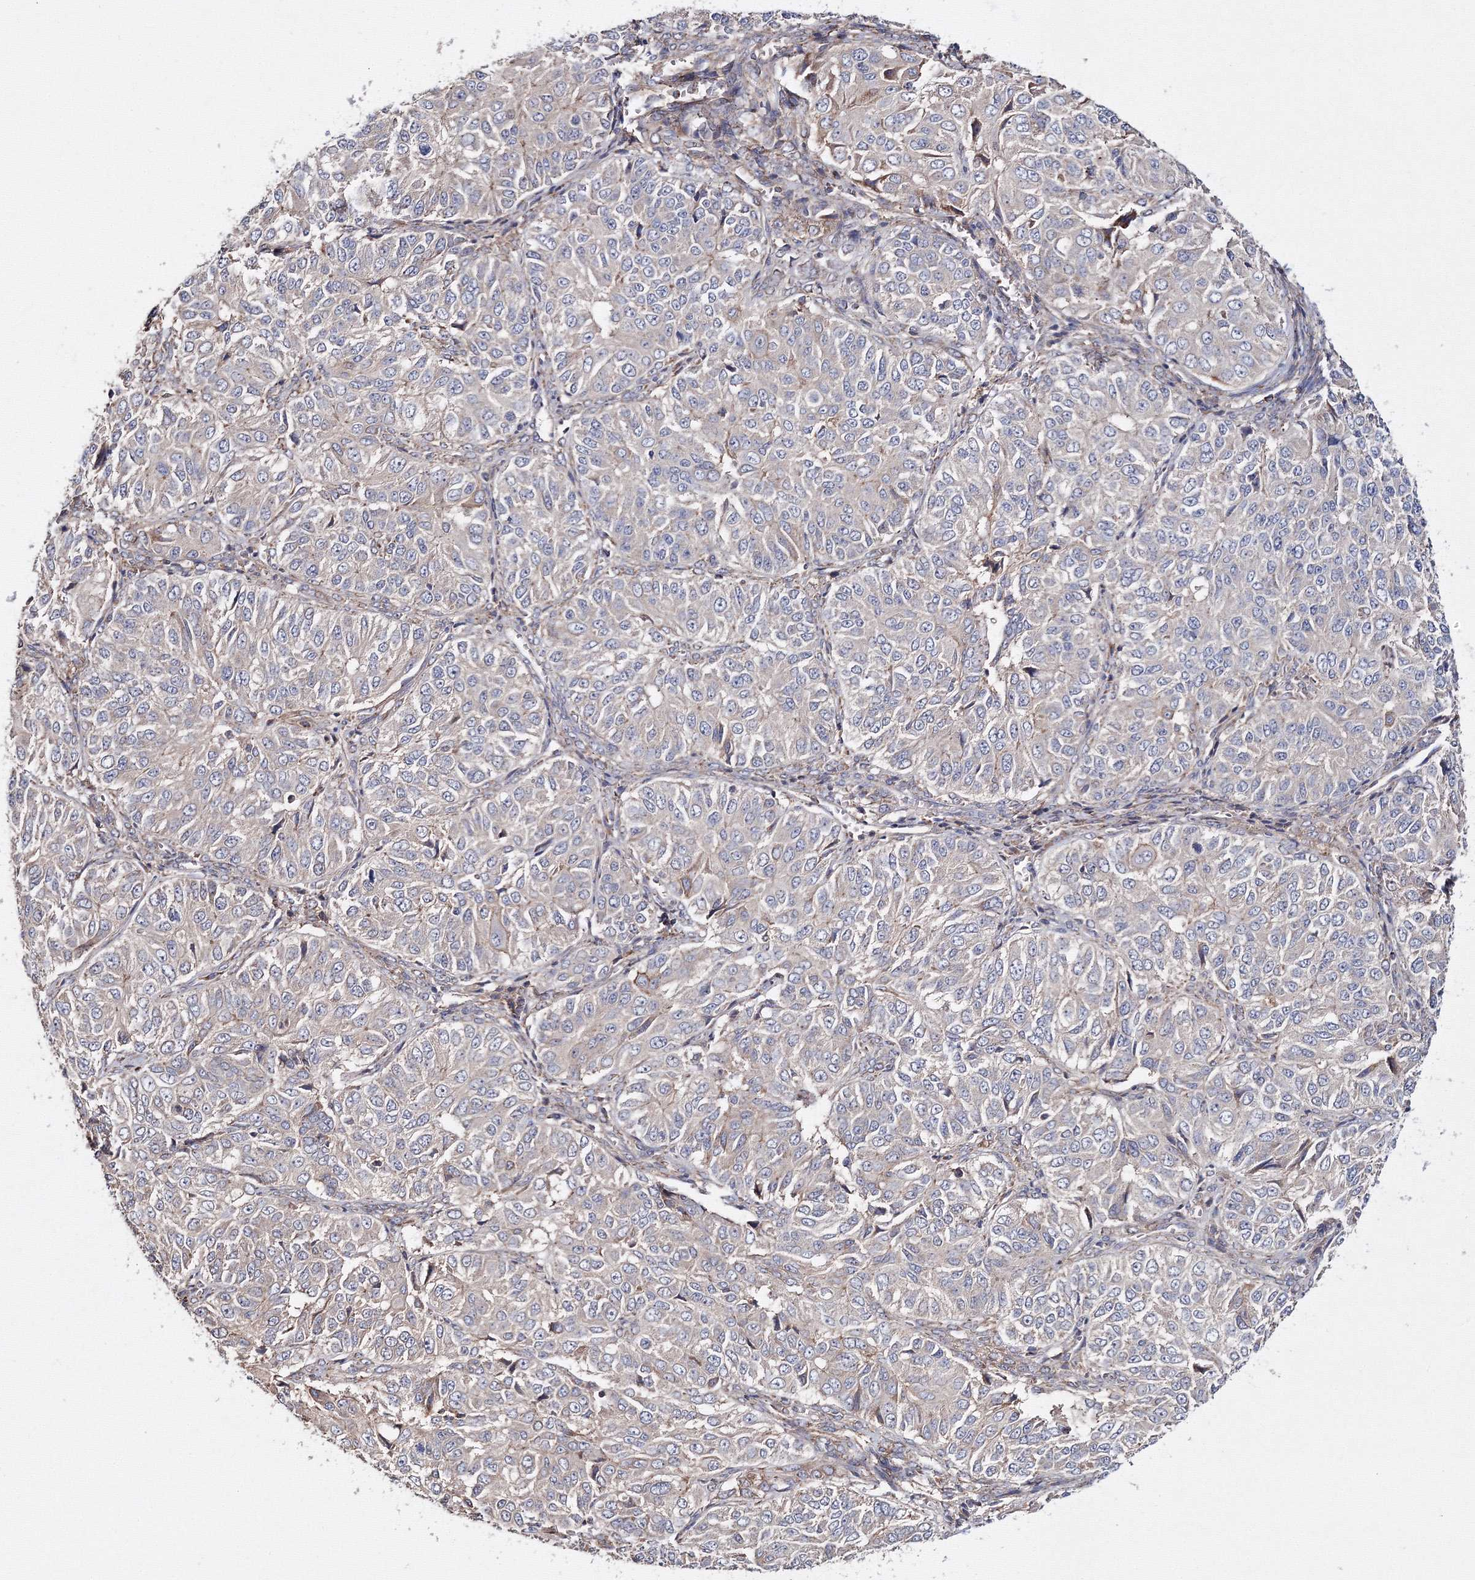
{"staining": {"intensity": "weak", "quantity": "<25%", "location": "cytoplasmic/membranous"}, "tissue": "ovarian cancer", "cell_type": "Tumor cells", "image_type": "cancer", "snomed": [{"axis": "morphology", "description": "Carcinoma, endometroid"}, {"axis": "topography", "description": "Ovary"}], "caption": "This is a histopathology image of IHC staining of endometroid carcinoma (ovarian), which shows no staining in tumor cells. (DAB immunohistochemistry (IHC), high magnification).", "gene": "DDO", "patient": {"sex": "female", "age": 51}}